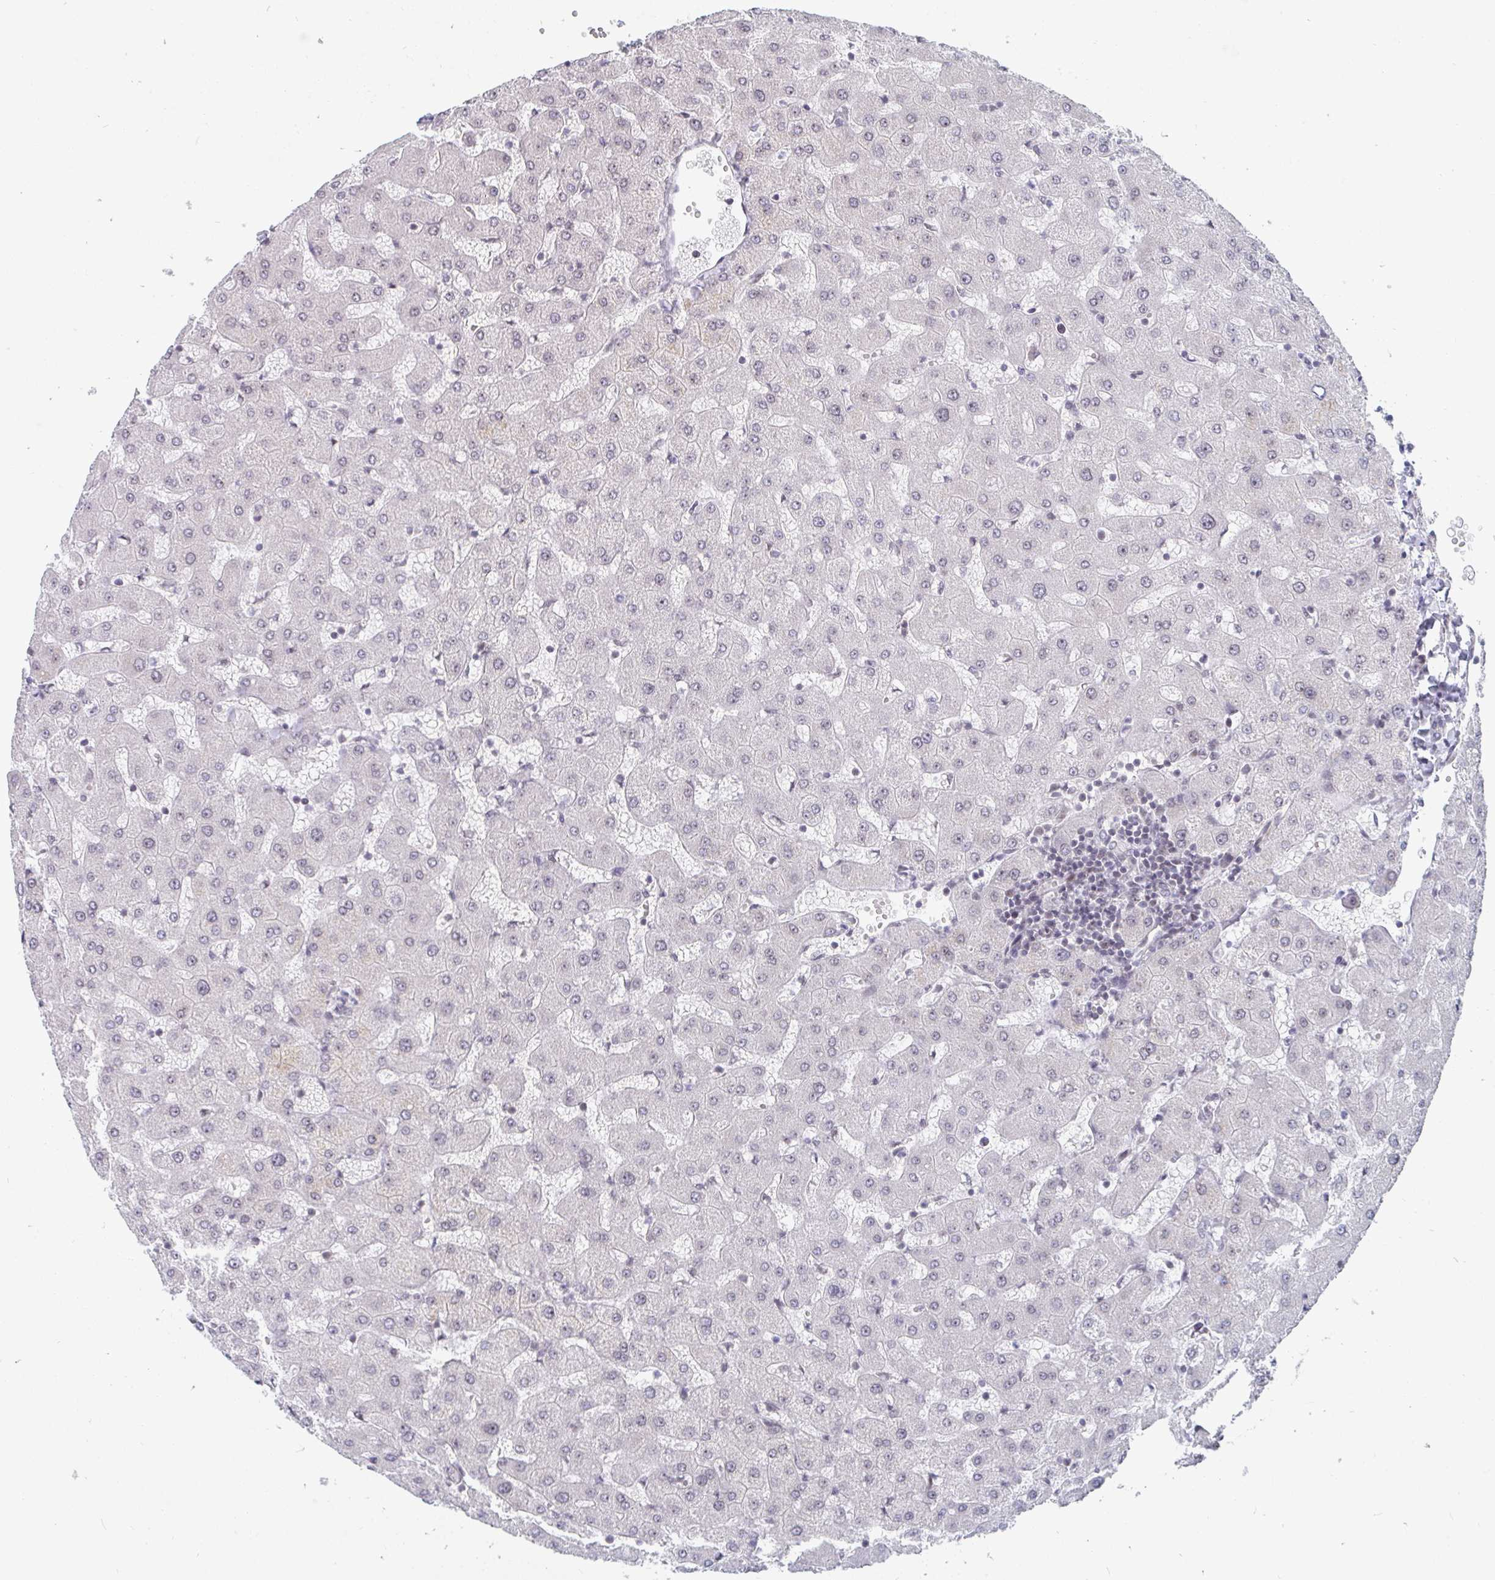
{"staining": {"intensity": "negative", "quantity": "none", "location": "none"}, "tissue": "liver", "cell_type": "Cholangiocytes", "image_type": "normal", "snomed": [{"axis": "morphology", "description": "Normal tissue, NOS"}, {"axis": "topography", "description": "Liver"}], "caption": "A high-resolution histopathology image shows immunohistochemistry (IHC) staining of normal liver, which reveals no significant positivity in cholangiocytes.", "gene": "TRIP12", "patient": {"sex": "female", "age": 63}}